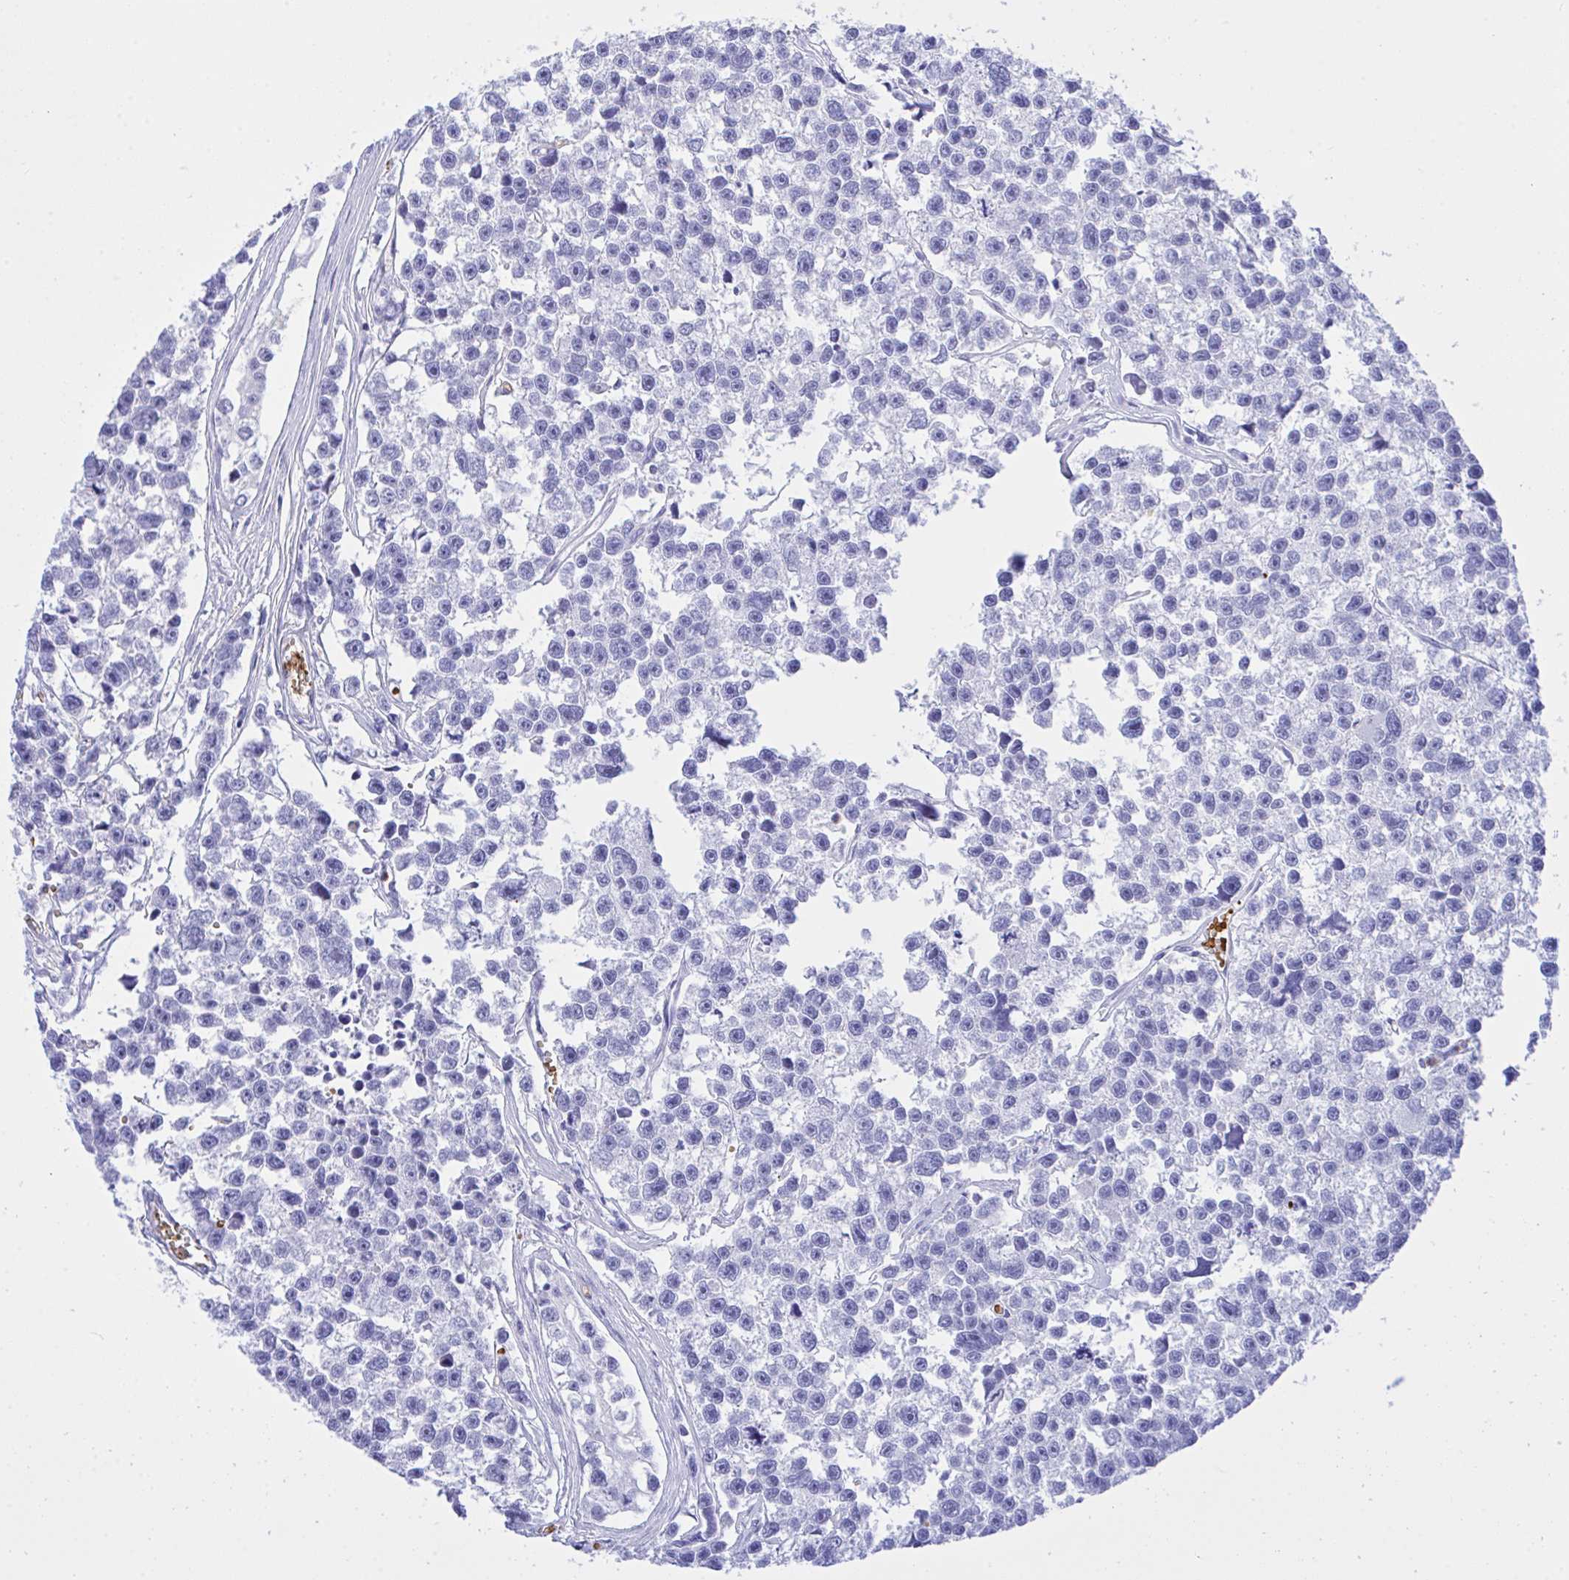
{"staining": {"intensity": "negative", "quantity": "none", "location": "none"}, "tissue": "testis cancer", "cell_type": "Tumor cells", "image_type": "cancer", "snomed": [{"axis": "morphology", "description": "Seminoma, NOS"}, {"axis": "topography", "description": "Testis"}], "caption": "The micrograph shows no staining of tumor cells in testis cancer (seminoma).", "gene": "ZNF221", "patient": {"sex": "male", "age": 26}}